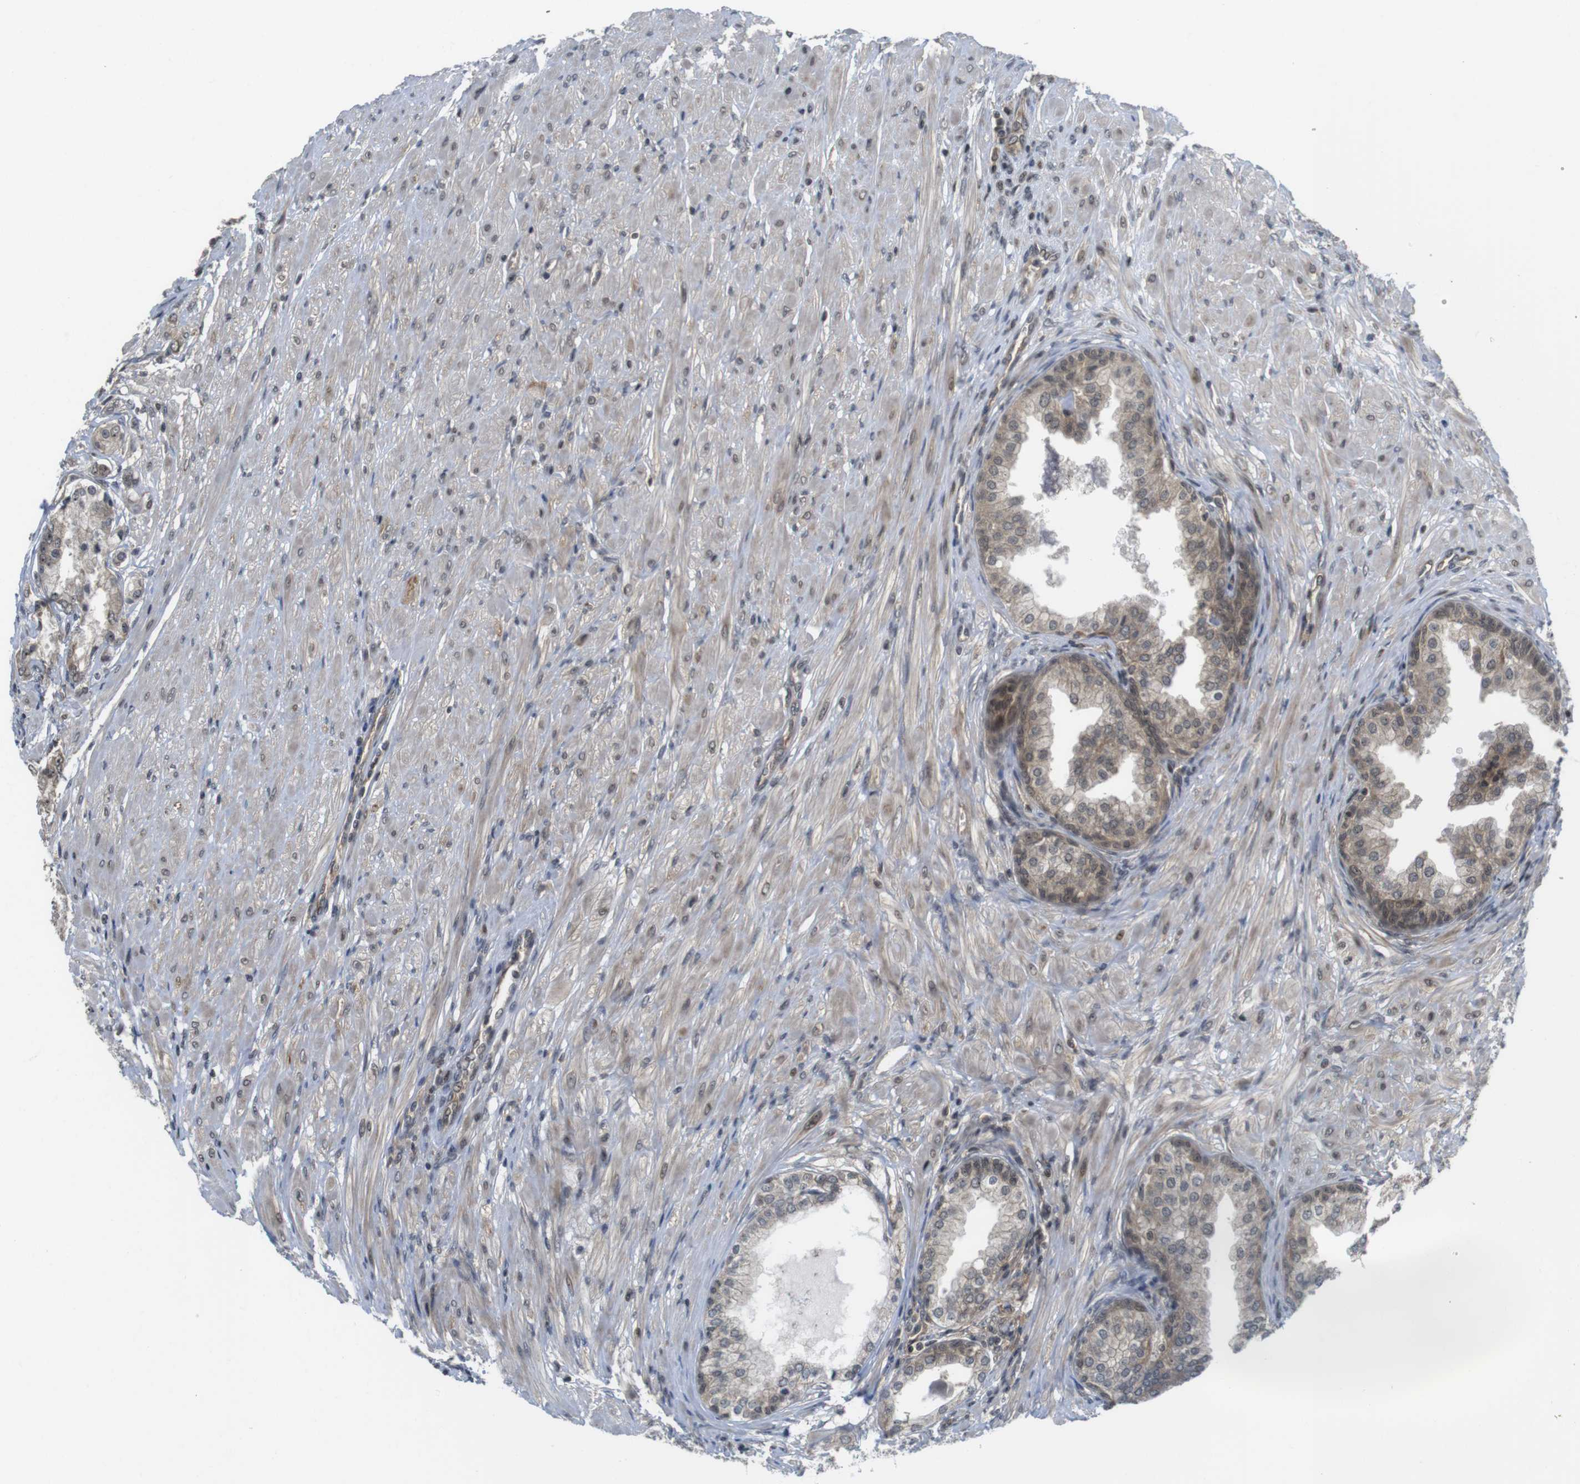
{"staining": {"intensity": "weak", "quantity": ">75%", "location": "cytoplasmic/membranous"}, "tissue": "prostate cancer", "cell_type": "Tumor cells", "image_type": "cancer", "snomed": [{"axis": "morphology", "description": "Adenocarcinoma, High grade"}, {"axis": "topography", "description": "Prostate"}], "caption": "Protein expression analysis of human adenocarcinoma (high-grade) (prostate) reveals weak cytoplasmic/membranous expression in about >75% of tumor cells.", "gene": "CC2D1A", "patient": {"sex": "male", "age": 59}}